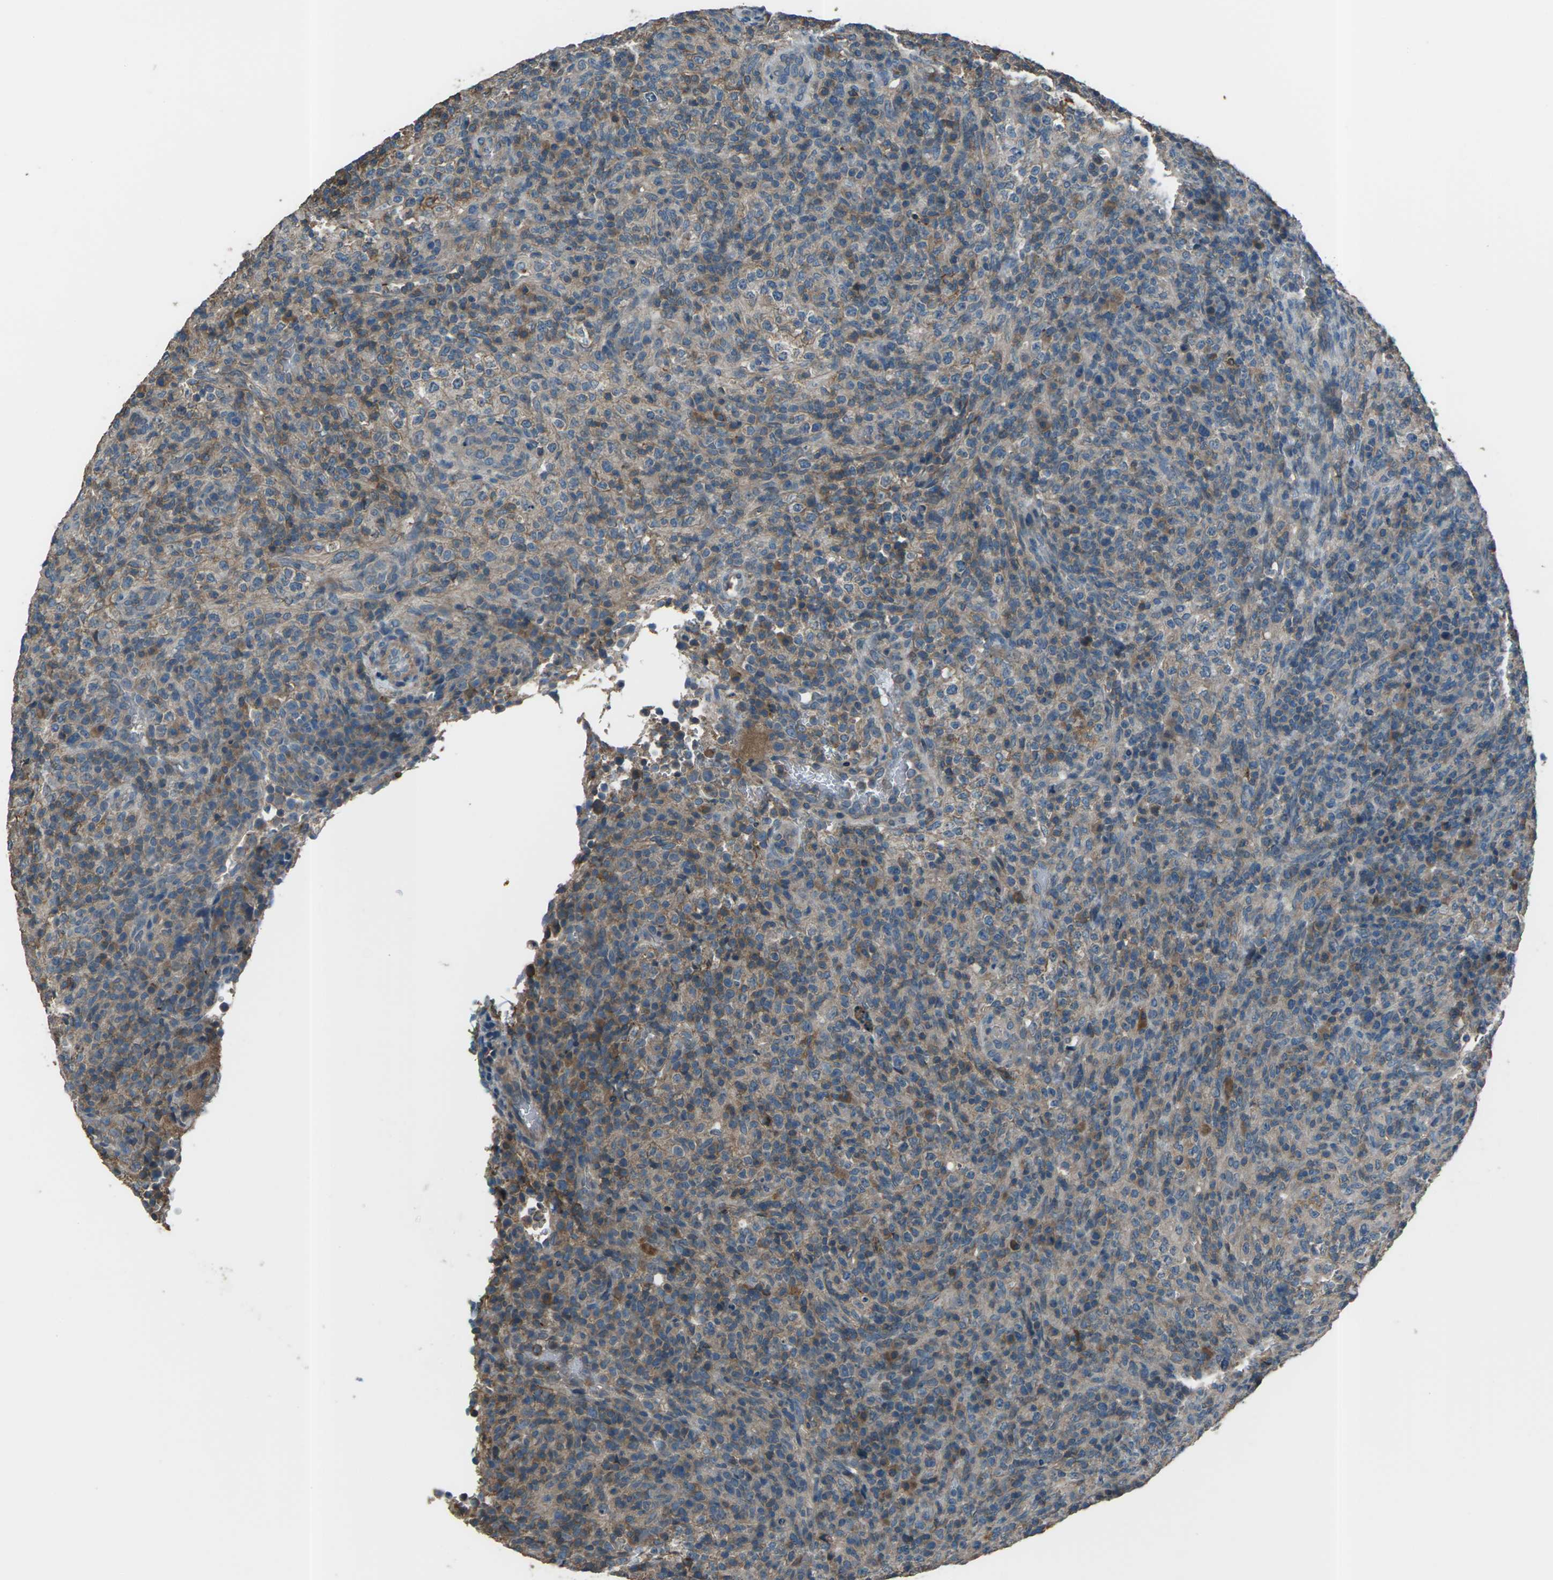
{"staining": {"intensity": "weak", "quantity": "25%-75%", "location": "cytoplasmic/membranous"}, "tissue": "lymphoma", "cell_type": "Tumor cells", "image_type": "cancer", "snomed": [{"axis": "morphology", "description": "Malignant lymphoma, non-Hodgkin's type, High grade"}, {"axis": "topography", "description": "Lymph node"}], "caption": "Brown immunohistochemical staining in human malignant lymphoma, non-Hodgkin's type (high-grade) shows weak cytoplasmic/membranous positivity in approximately 25%-75% of tumor cells.", "gene": "CMTM4", "patient": {"sex": "female", "age": 76}}